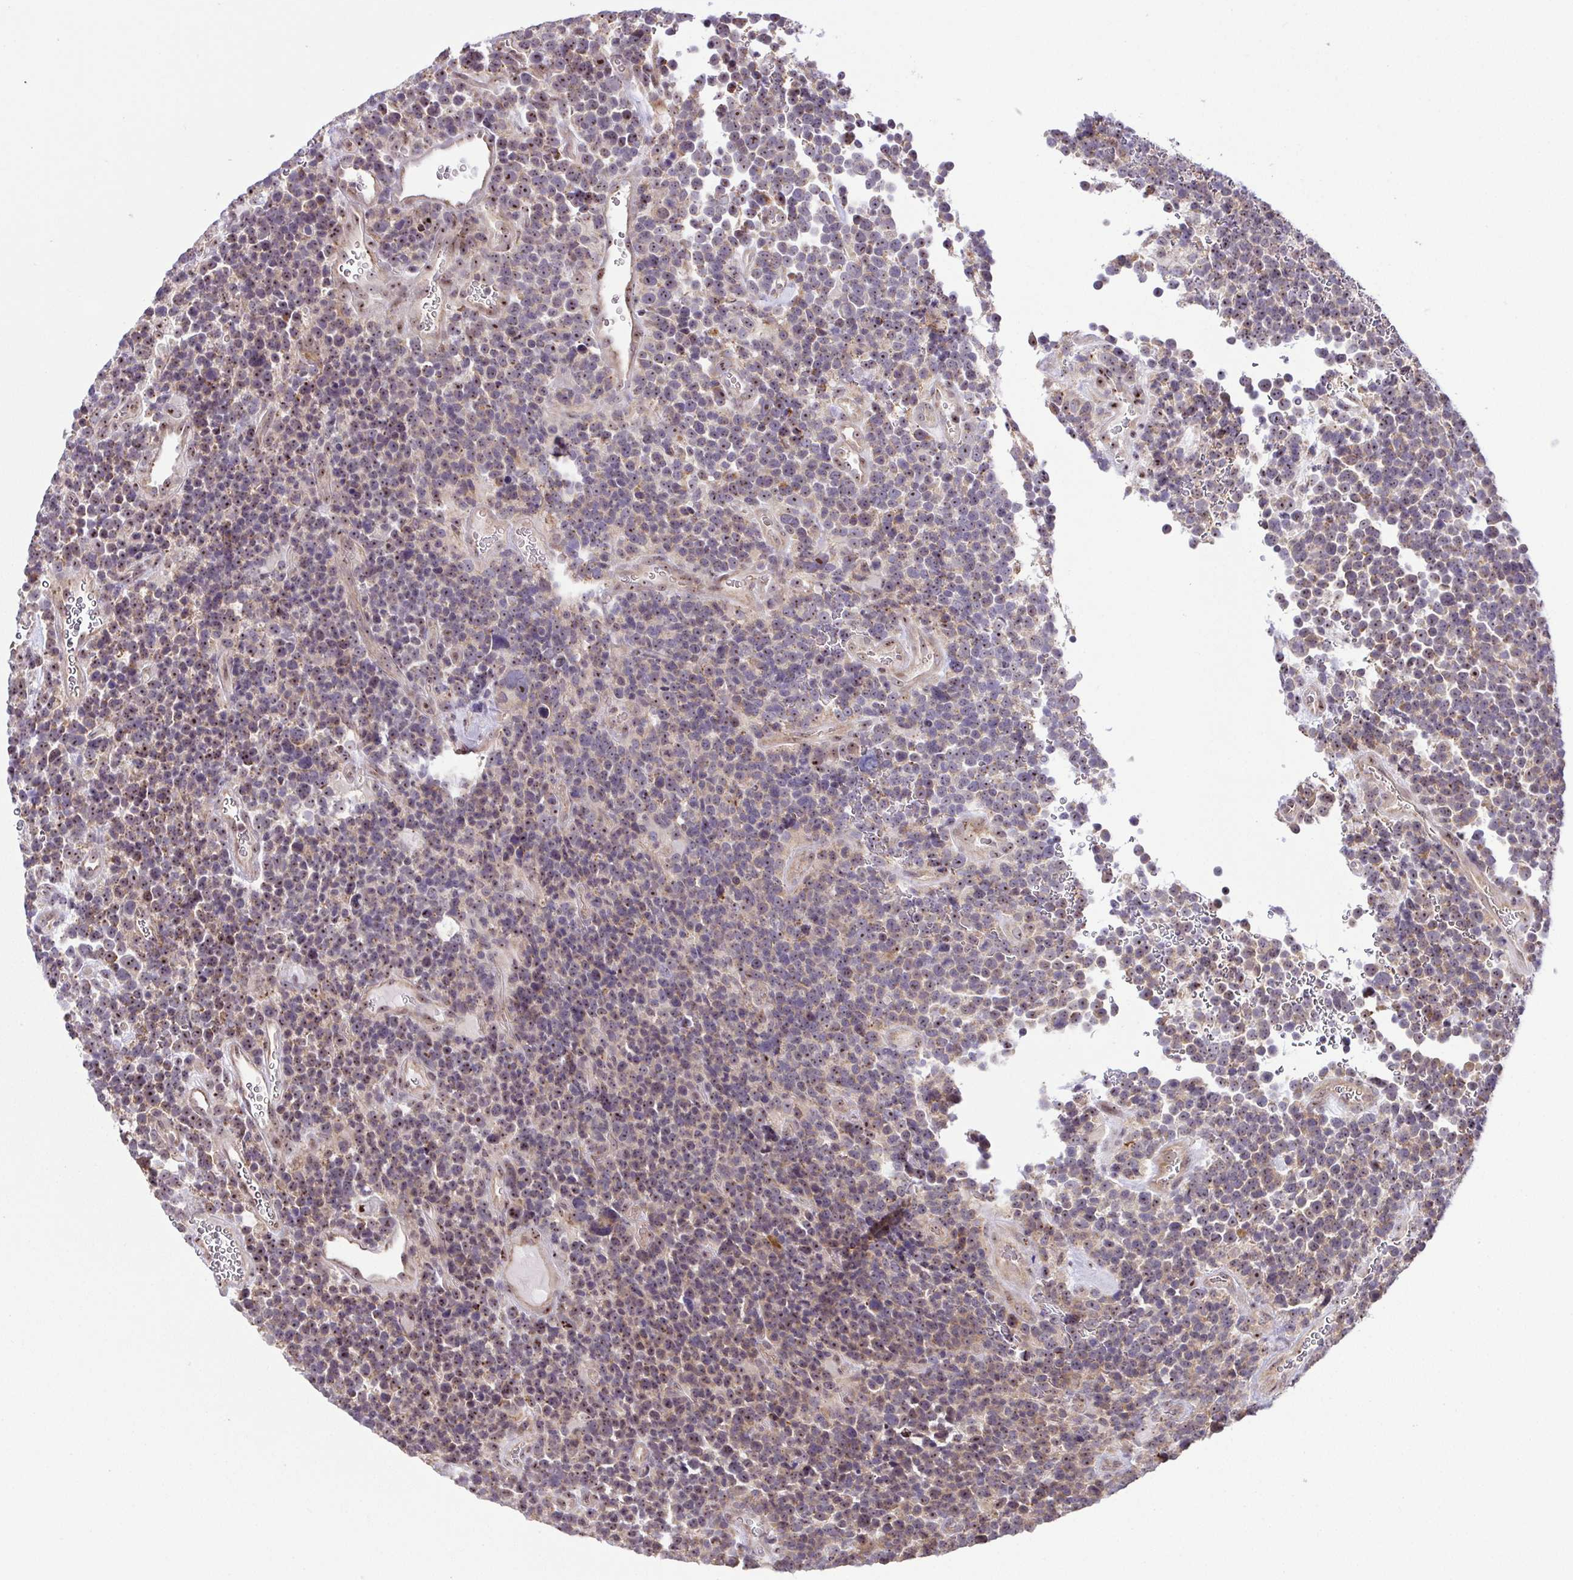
{"staining": {"intensity": "weak", "quantity": "25%-75%", "location": "nuclear"}, "tissue": "glioma", "cell_type": "Tumor cells", "image_type": "cancer", "snomed": [{"axis": "morphology", "description": "Glioma, malignant, High grade"}, {"axis": "topography", "description": "Brain"}], "caption": "The photomicrograph reveals staining of glioma, revealing weak nuclear protein positivity (brown color) within tumor cells.", "gene": "RSL24D1", "patient": {"sex": "male", "age": 33}}